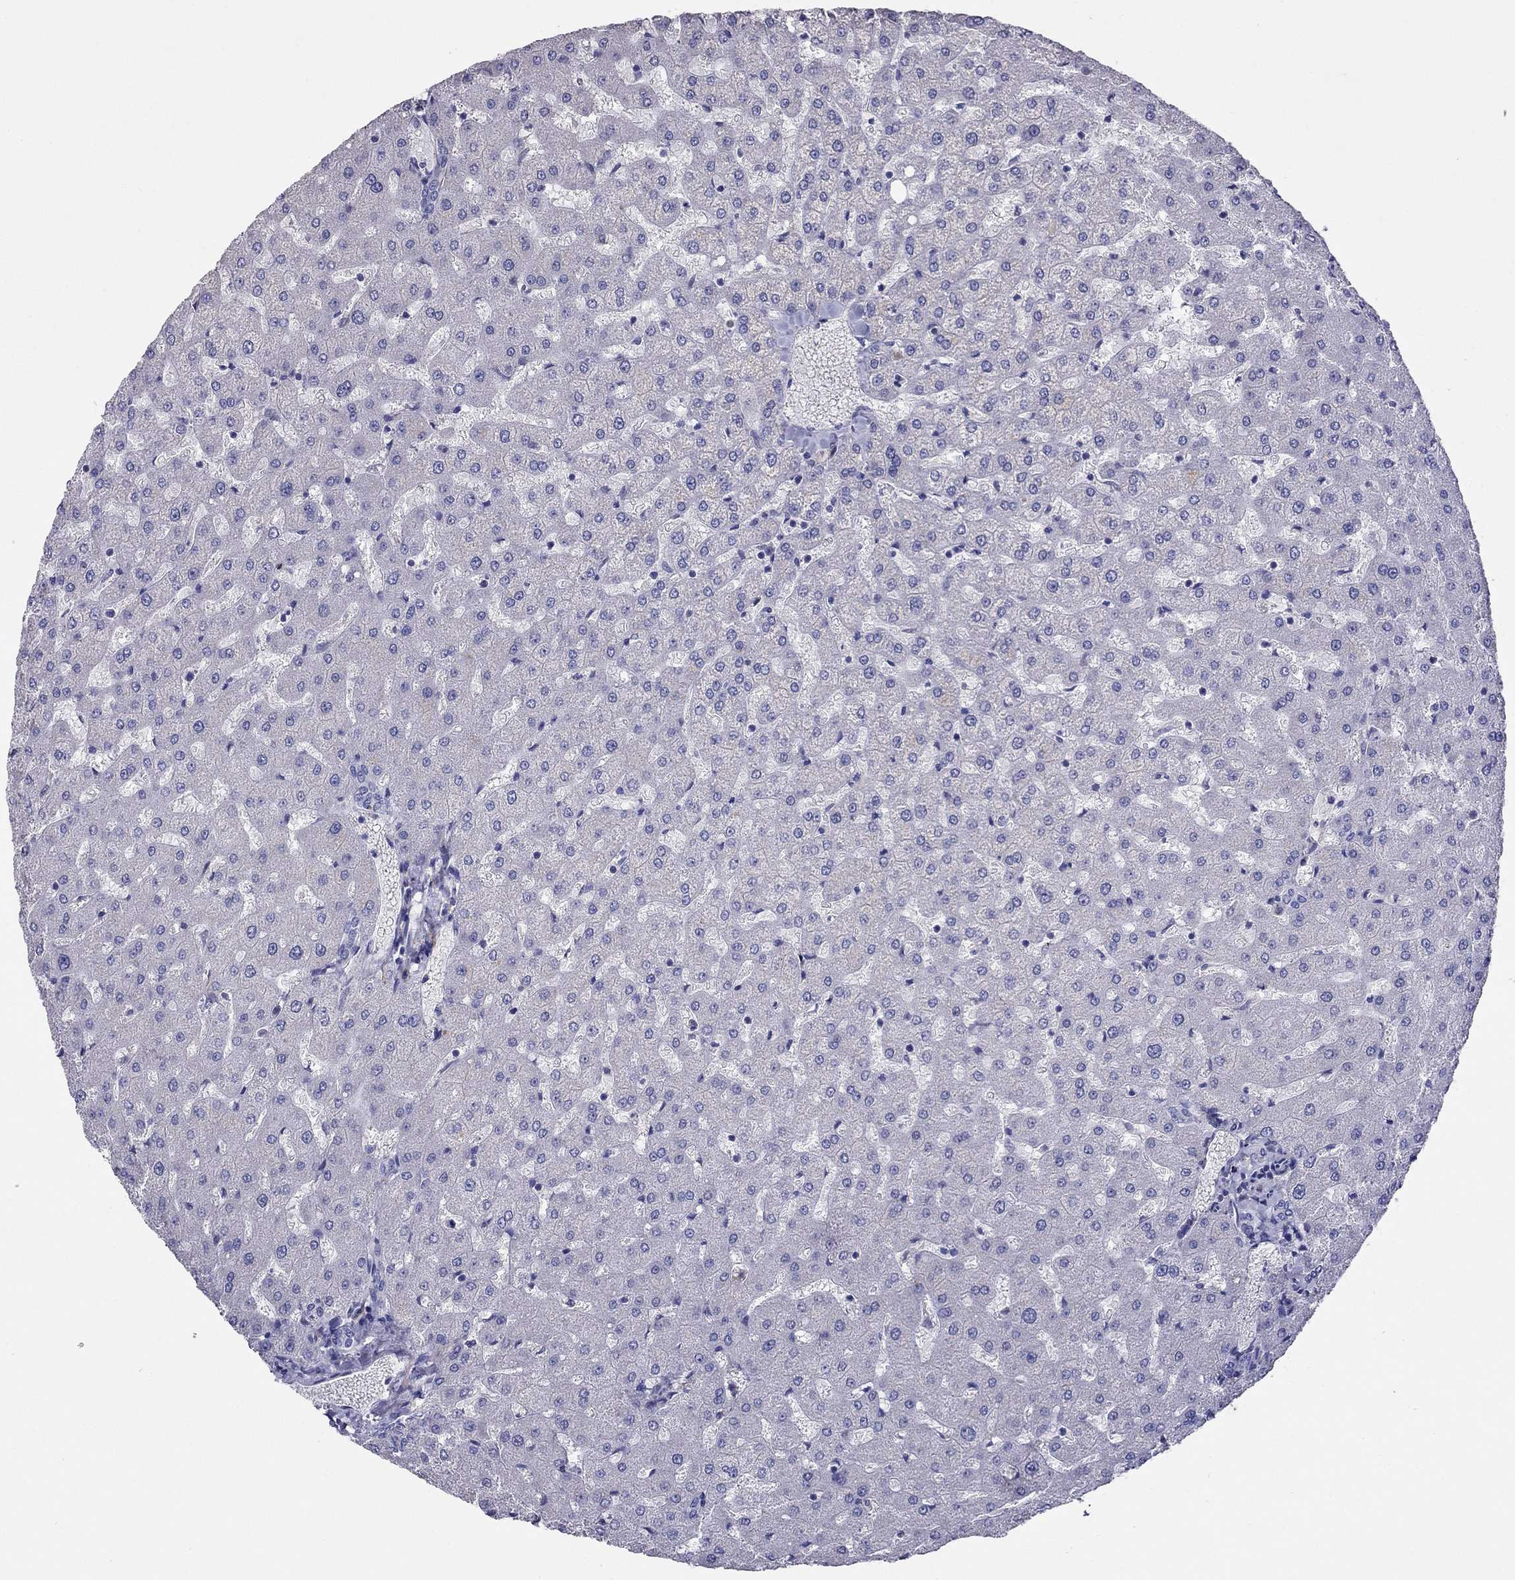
{"staining": {"intensity": "negative", "quantity": "none", "location": "none"}, "tissue": "liver", "cell_type": "Cholangiocytes", "image_type": "normal", "snomed": [{"axis": "morphology", "description": "Normal tissue, NOS"}, {"axis": "topography", "description": "Liver"}], "caption": "Cholangiocytes are negative for brown protein staining in normal liver. (DAB (3,3'-diaminobenzidine) immunohistochemistry (IHC) with hematoxylin counter stain).", "gene": "MAGEB4", "patient": {"sex": "female", "age": 50}}